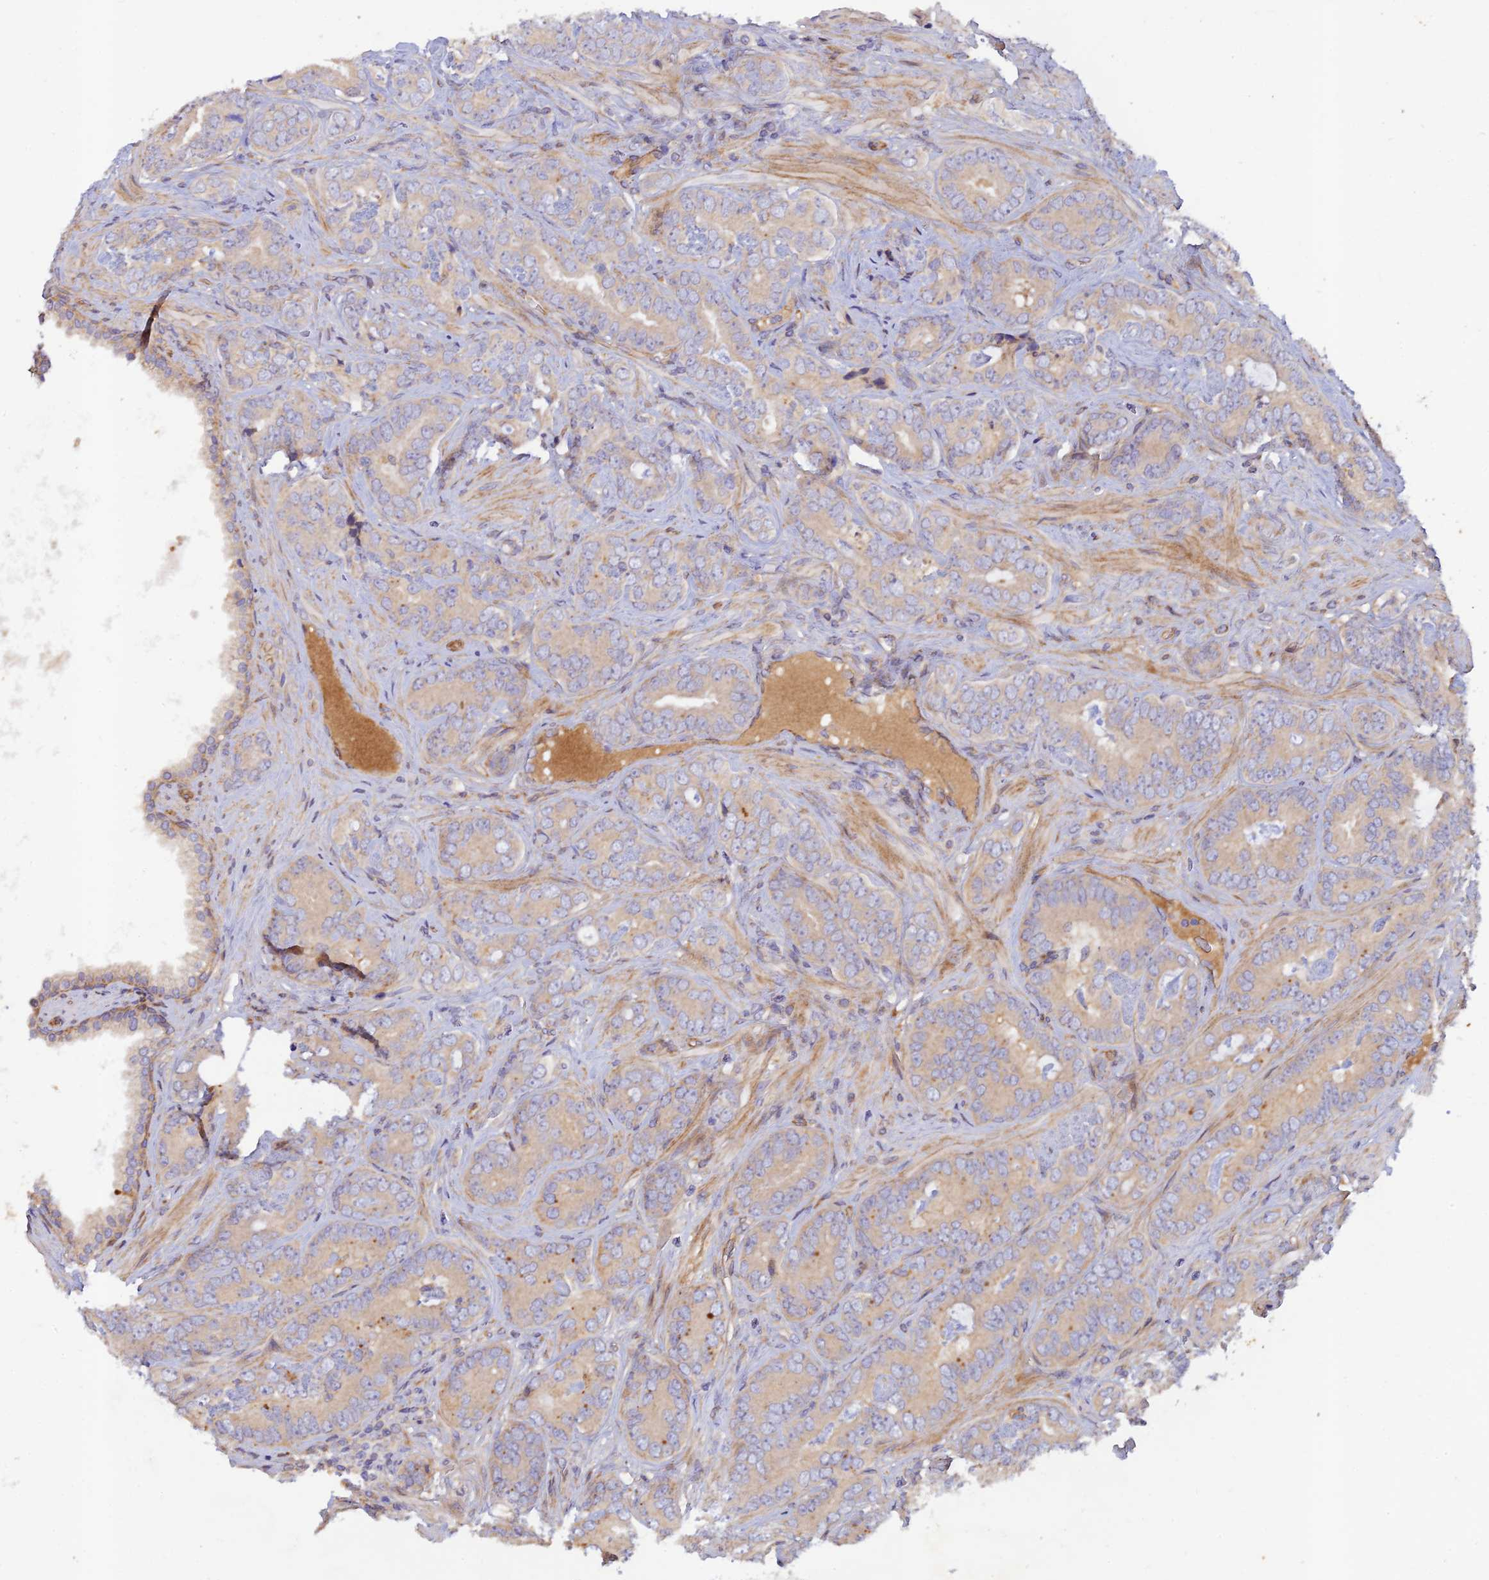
{"staining": {"intensity": "weak", "quantity": "<25%", "location": "cytoplasmic/membranous"}, "tissue": "prostate cancer", "cell_type": "Tumor cells", "image_type": "cancer", "snomed": [{"axis": "morphology", "description": "Adenocarcinoma, High grade"}, {"axis": "topography", "description": "Prostate"}], "caption": "The immunohistochemistry (IHC) histopathology image has no significant expression in tumor cells of prostate cancer tissue.", "gene": "GMCL1", "patient": {"sex": "male", "age": 71}}